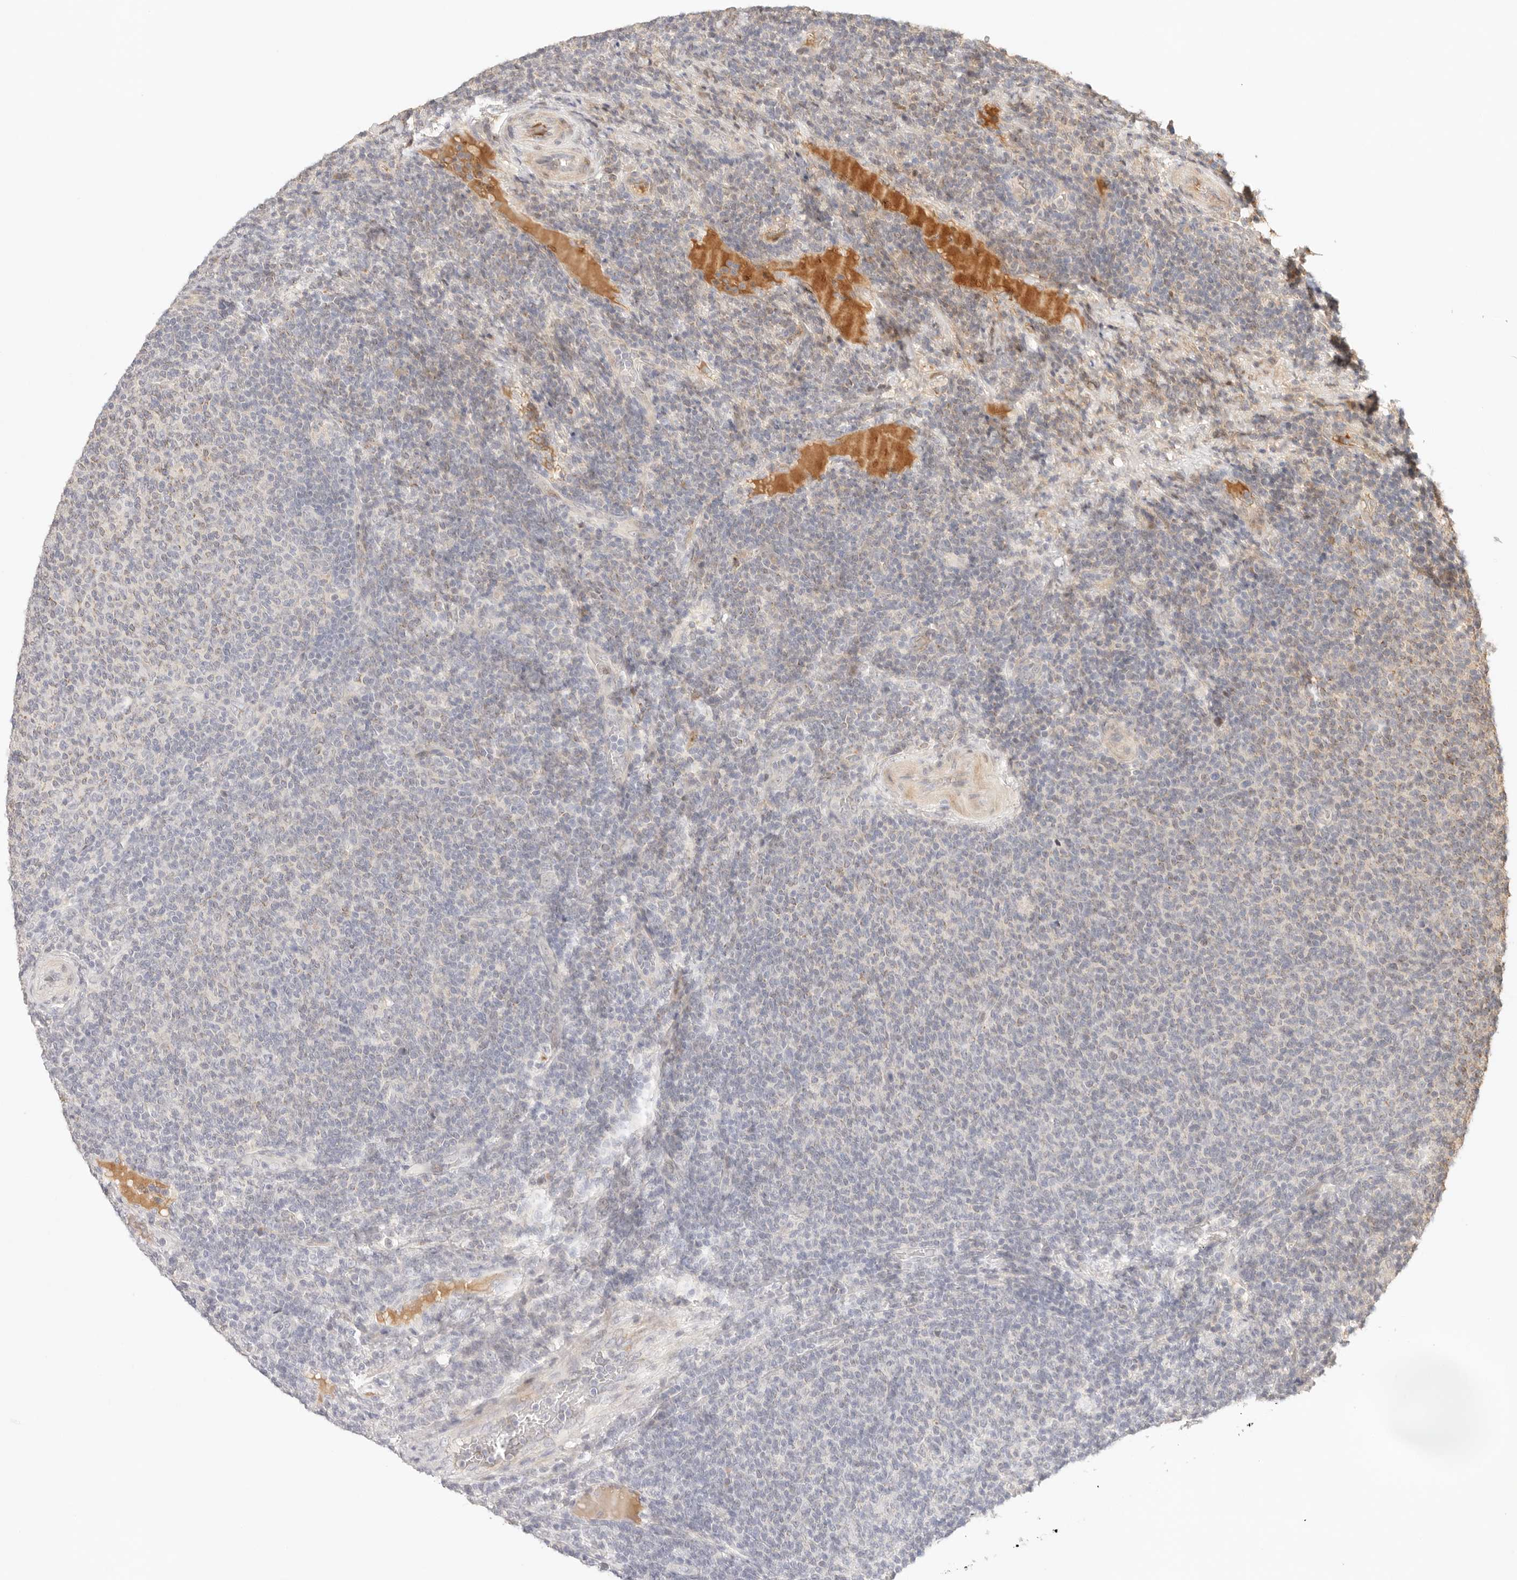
{"staining": {"intensity": "negative", "quantity": "none", "location": "none"}, "tissue": "lymphoma", "cell_type": "Tumor cells", "image_type": "cancer", "snomed": [{"axis": "morphology", "description": "Malignant lymphoma, non-Hodgkin's type, Low grade"}, {"axis": "topography", "description": "Lymph node"}], "caption": "Protein analysis of low-grade malignant lymphoma, non-Hodgkin's type reveals no significant positivity in tumor cells.", "gene": "PHLDA3", "patient": {"sex": "male", "age": 66}}